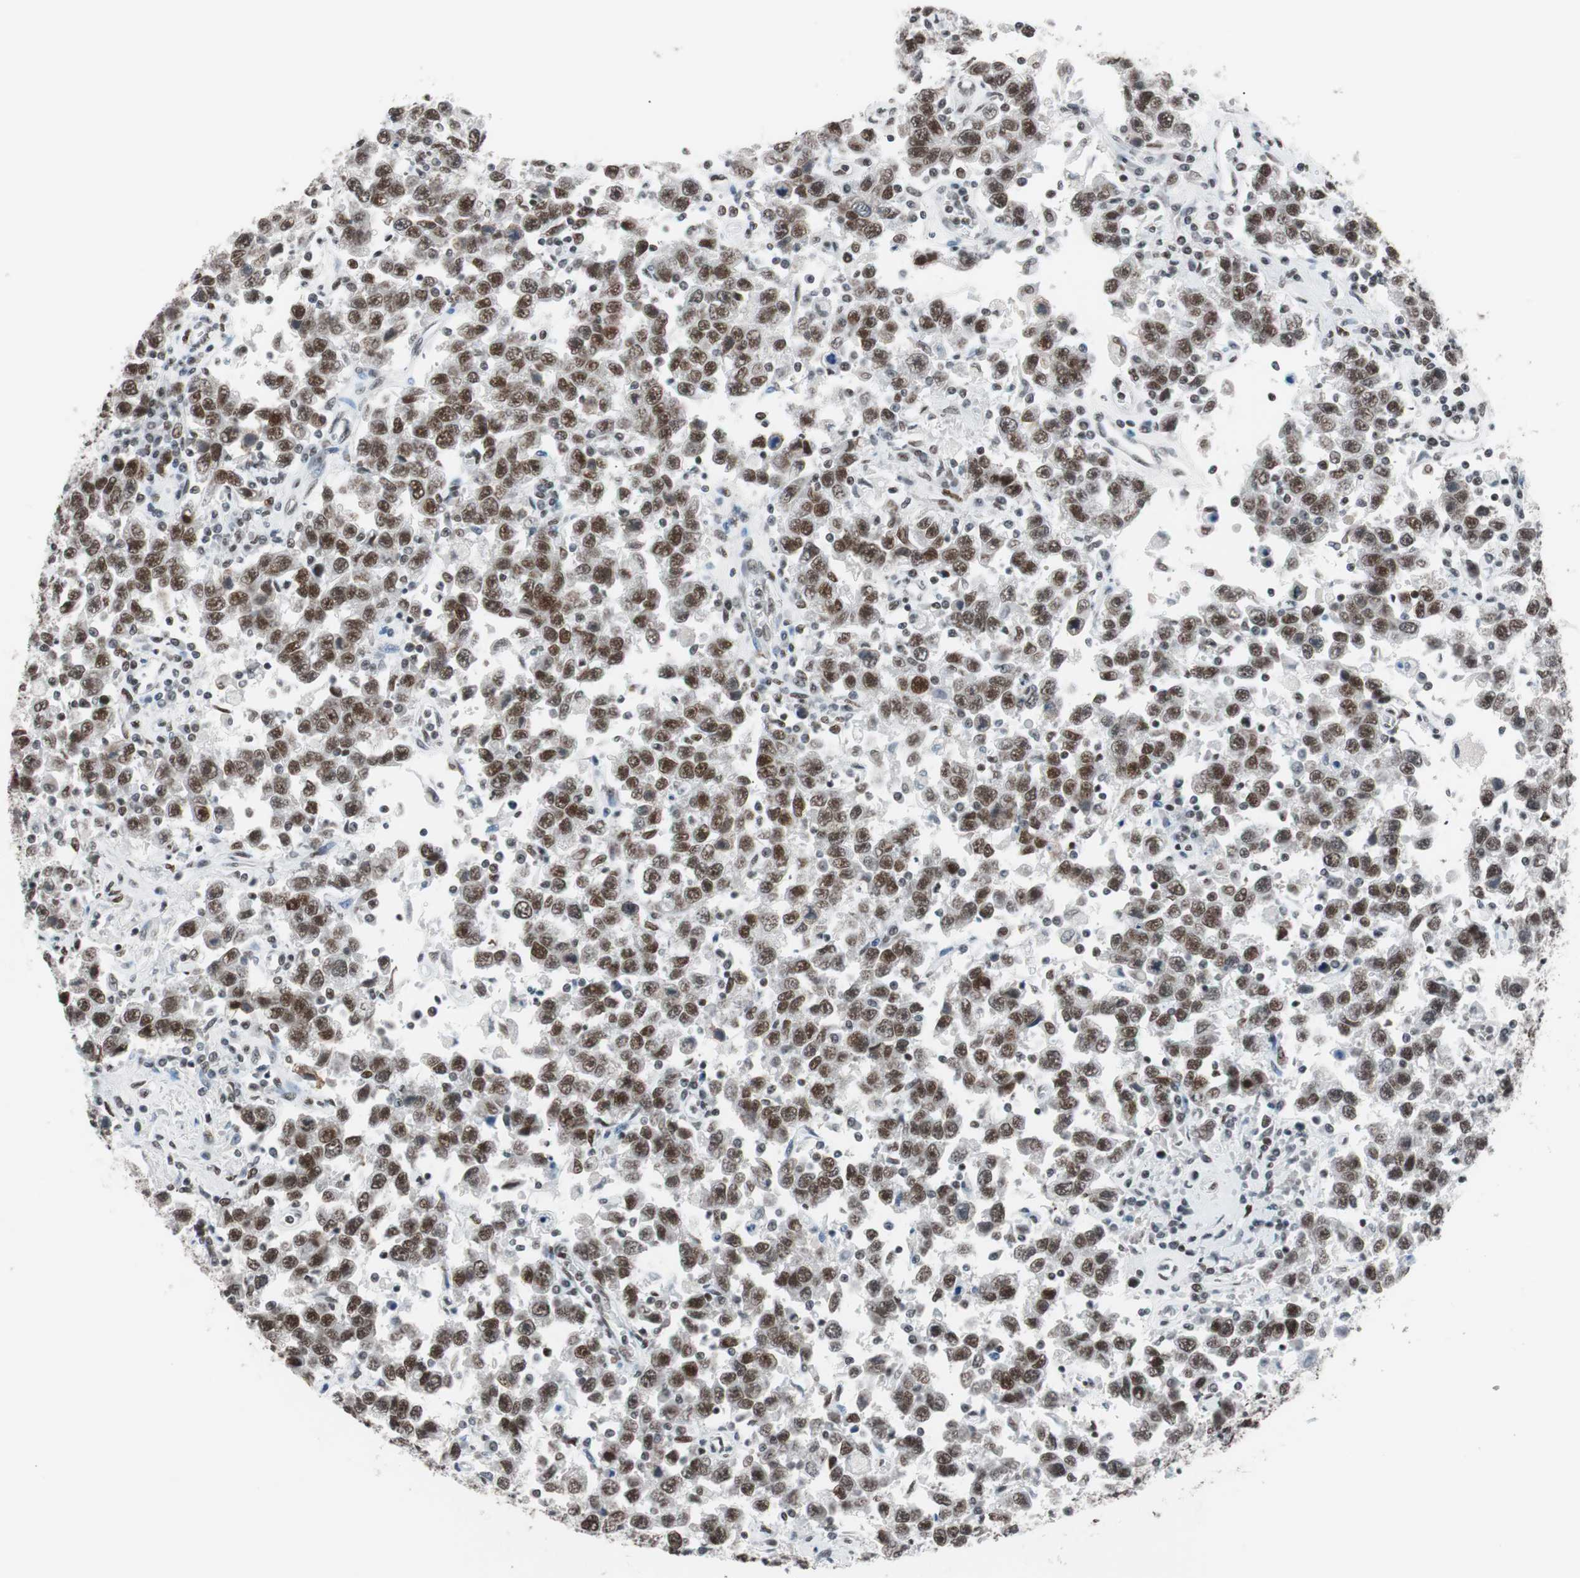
{"staining": {"intensity": "strong", "quantity": ">75%", "location": "nuclear"}, "tissue": "testis cancer", "cell_type": "Tumor cells", "image_type": "cancer", "snomed": [{"axis": "morphology", "description": "Seminoma, NOS"}, {"axis": "topography", "description": "Testis"}], "caption": "High-magnification brightfield microscopy of testis seminoma stained with DAB (brown) and counterstained with hematoxylin (blue). tumor cells exhibit strong nuclear staining is identified in approximately>75% of cells.", "gene": "ARID1A", "patient": {"sex": "male", "age": 41}}